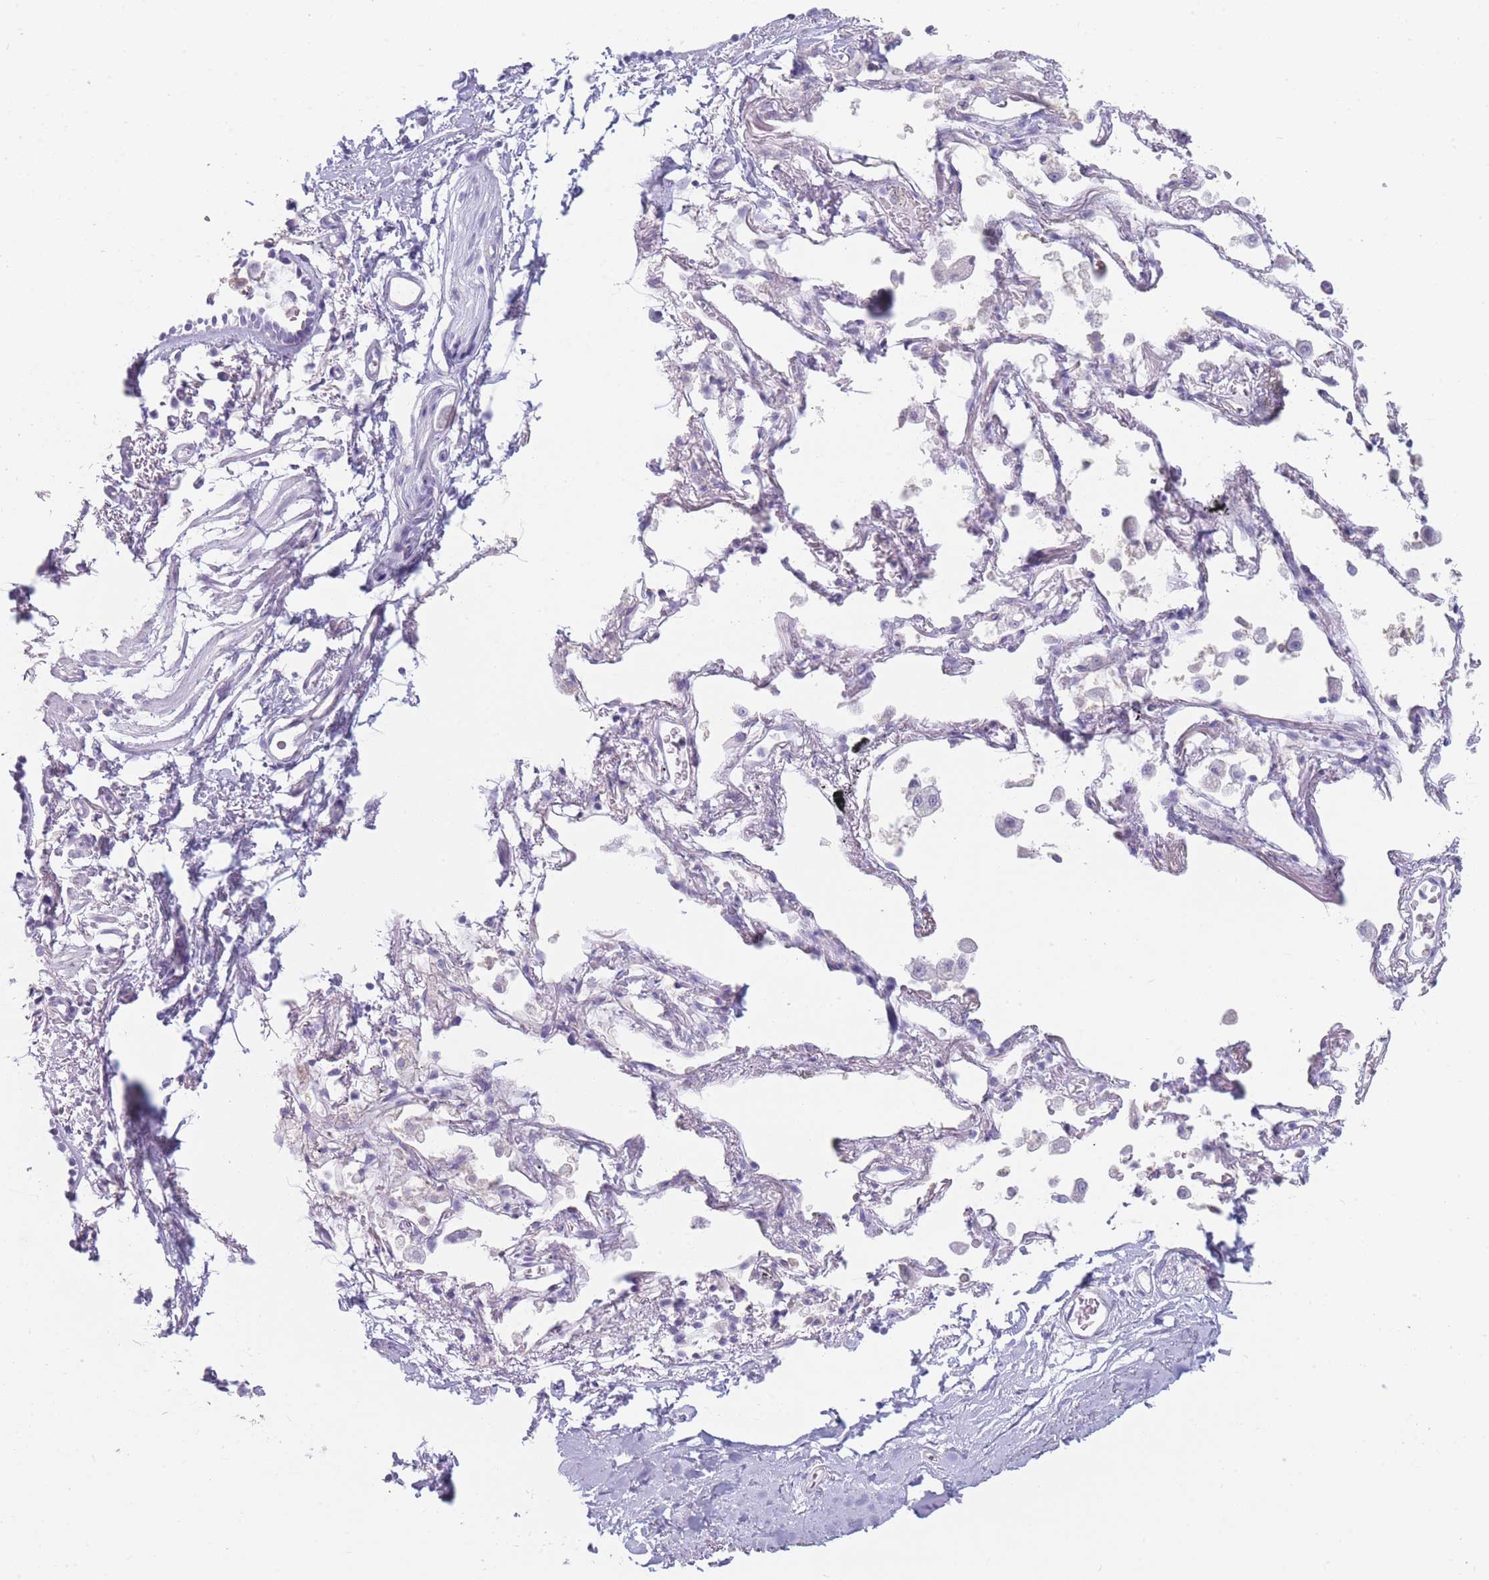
{"staining": {"intensity": "negative", "quantity": "none", "location": "none"}, "tissue": "soft tissue", "cell_type": "Fibroblasts", "image_type": "normal", "snomed": [{"axis": "morphology", "description": "Normal tissue, NOS"}, {"axis": "topography", "description": "Cartilage tissue"}], "caption": "Fibroblasts show no significant protein positivity in benign soft tissue. (DAB IHC with hematoxylin counter stain).", "gene": "GPR12", "patient": {"sex": "male", "age": 73}}